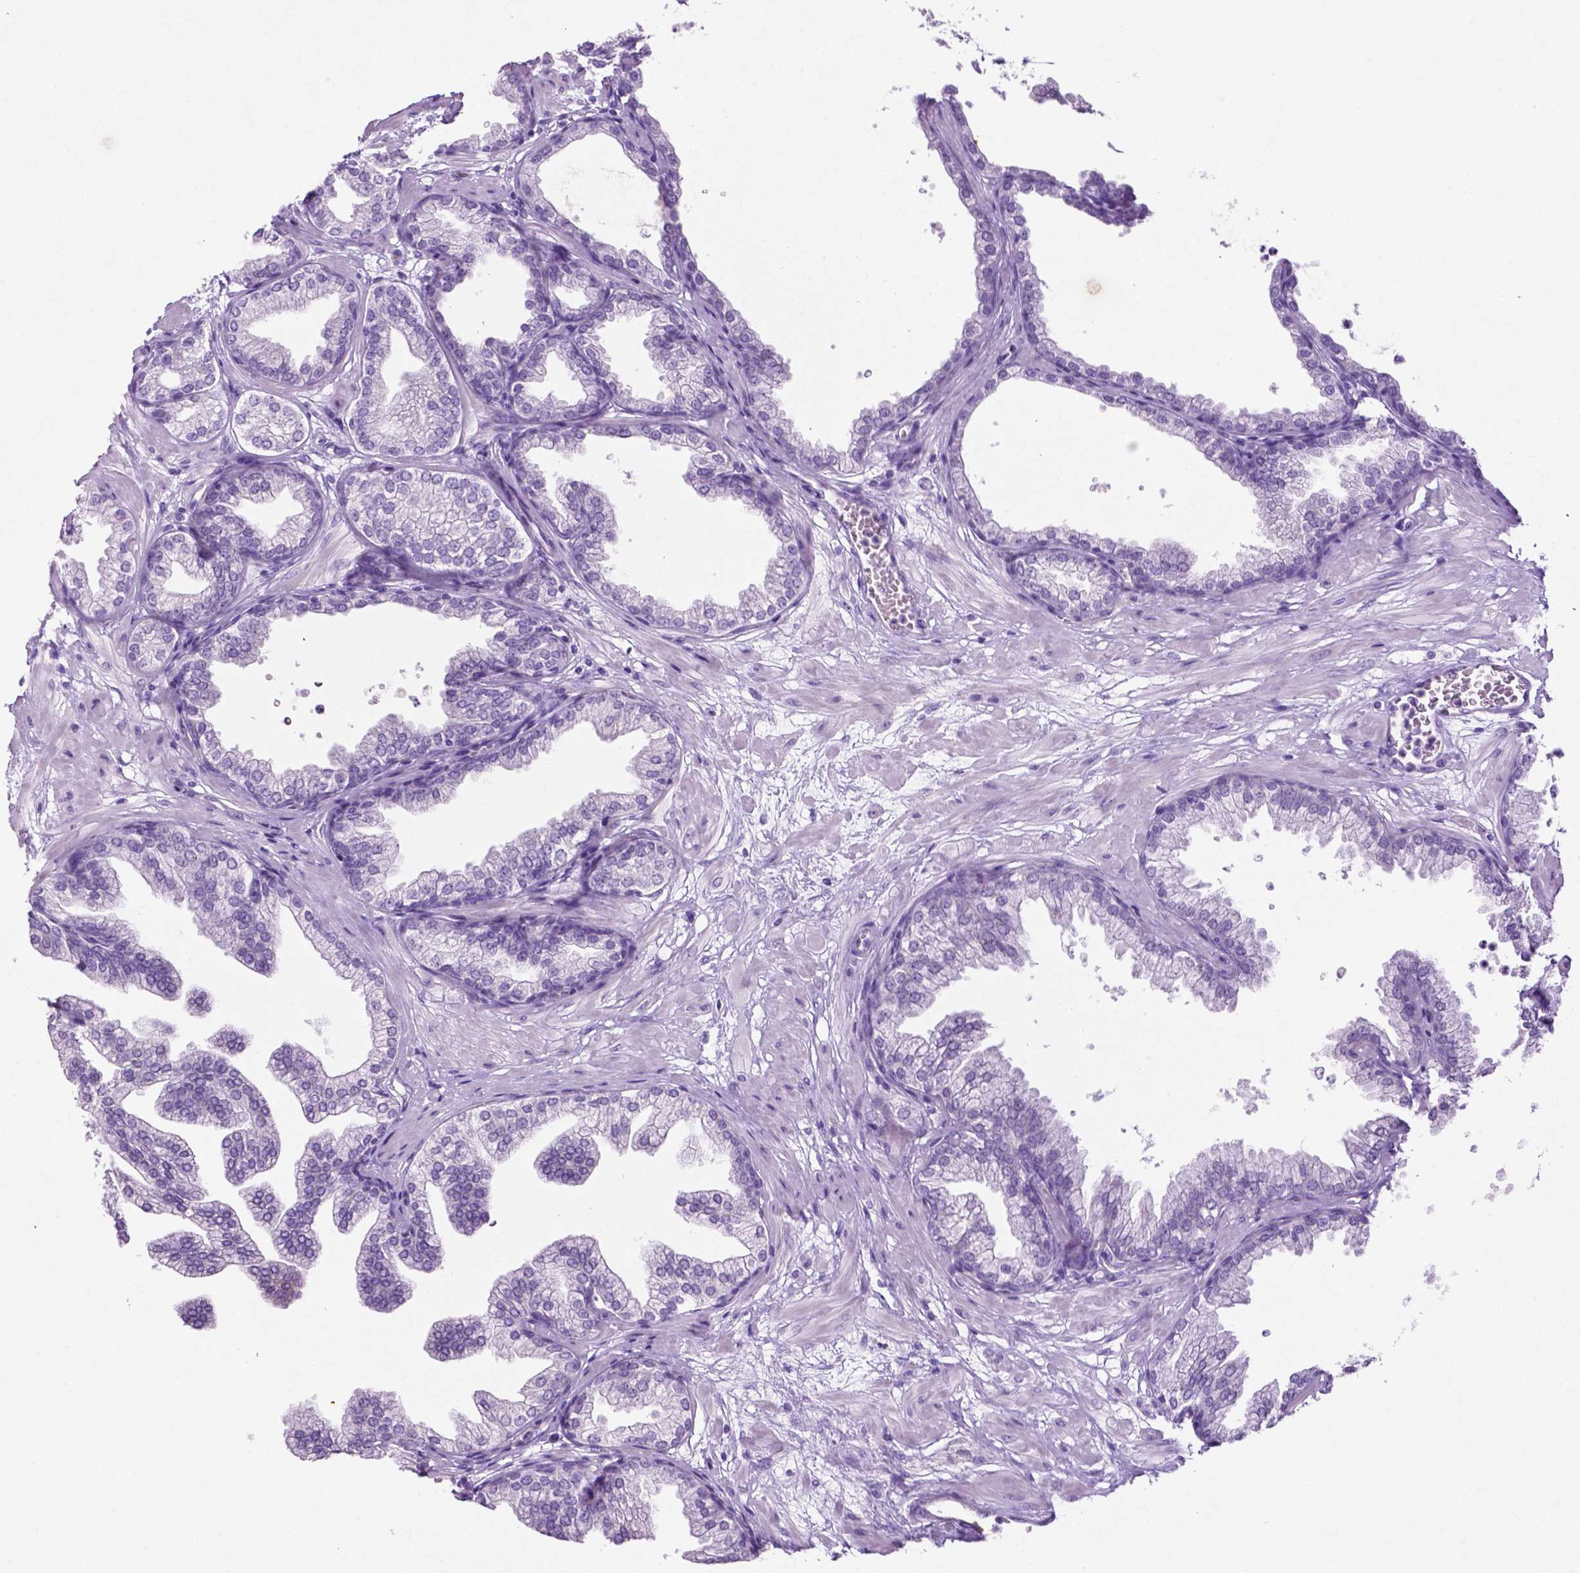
{"staining": {"intensity": "negative", "quantity": "none", "location": "none"}, "tissue": "prostate", "cell_type": "Glandular cells", "image_type": "normal", "snomed": [{"axis": "morphology", "description": "Normal tissue, NOS"}, {"axis": "topography", "description": "Prostate"}], "caption": "Glandular cells show no significant expression in normal prostate. (Stains: DAB (3,3'-diaminobenzidine) immunohistochemistry (IHC) with hematoxylin counter stain, Microscopy: brightfield microscopy at high magnification).", "gene": "PHGR1", "patient": {"sex": "male", "age": 37}}